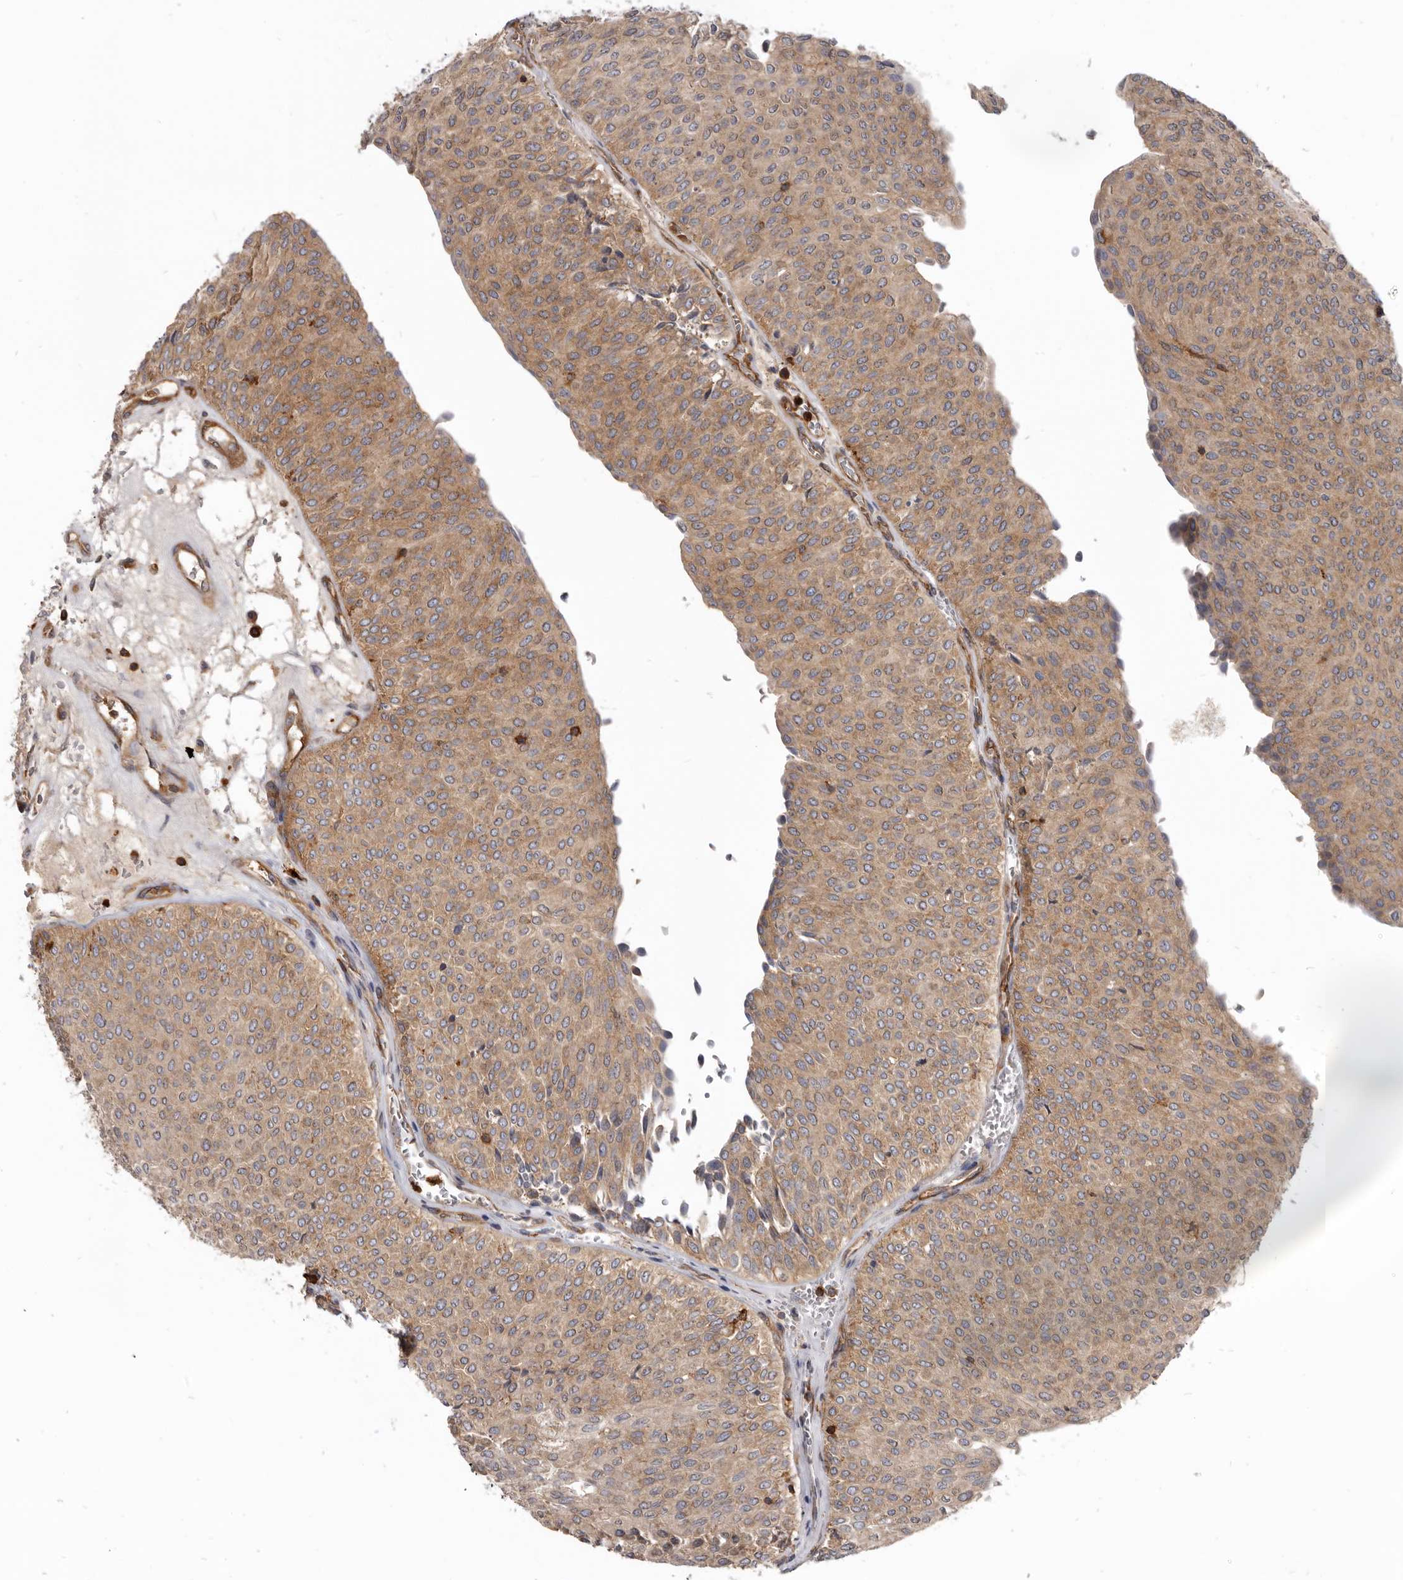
{"staining": {"intensity": "moderate", "quantity": ">75%", "location": "cytoplasmic/membranous"}, "tissue": "urothelial cancer", "cell_type": "Tumor cells", "image_type": "cancer", "snomed": [{"axis": "morphology", "description": "Urothelial carcinoma, Low grade"}, {"axis": "topography", "description": "Urinary bladder"}], "caption": "Urothelial cancer stained with DAB (3,3'-diaminobenzidine) IHC shows medium levels of moderate cytoplasmic/membranous positivity in approximately >75% of tumor cells.", "gene": "CBL", "patient": {"sex": "male", "age": 78}}